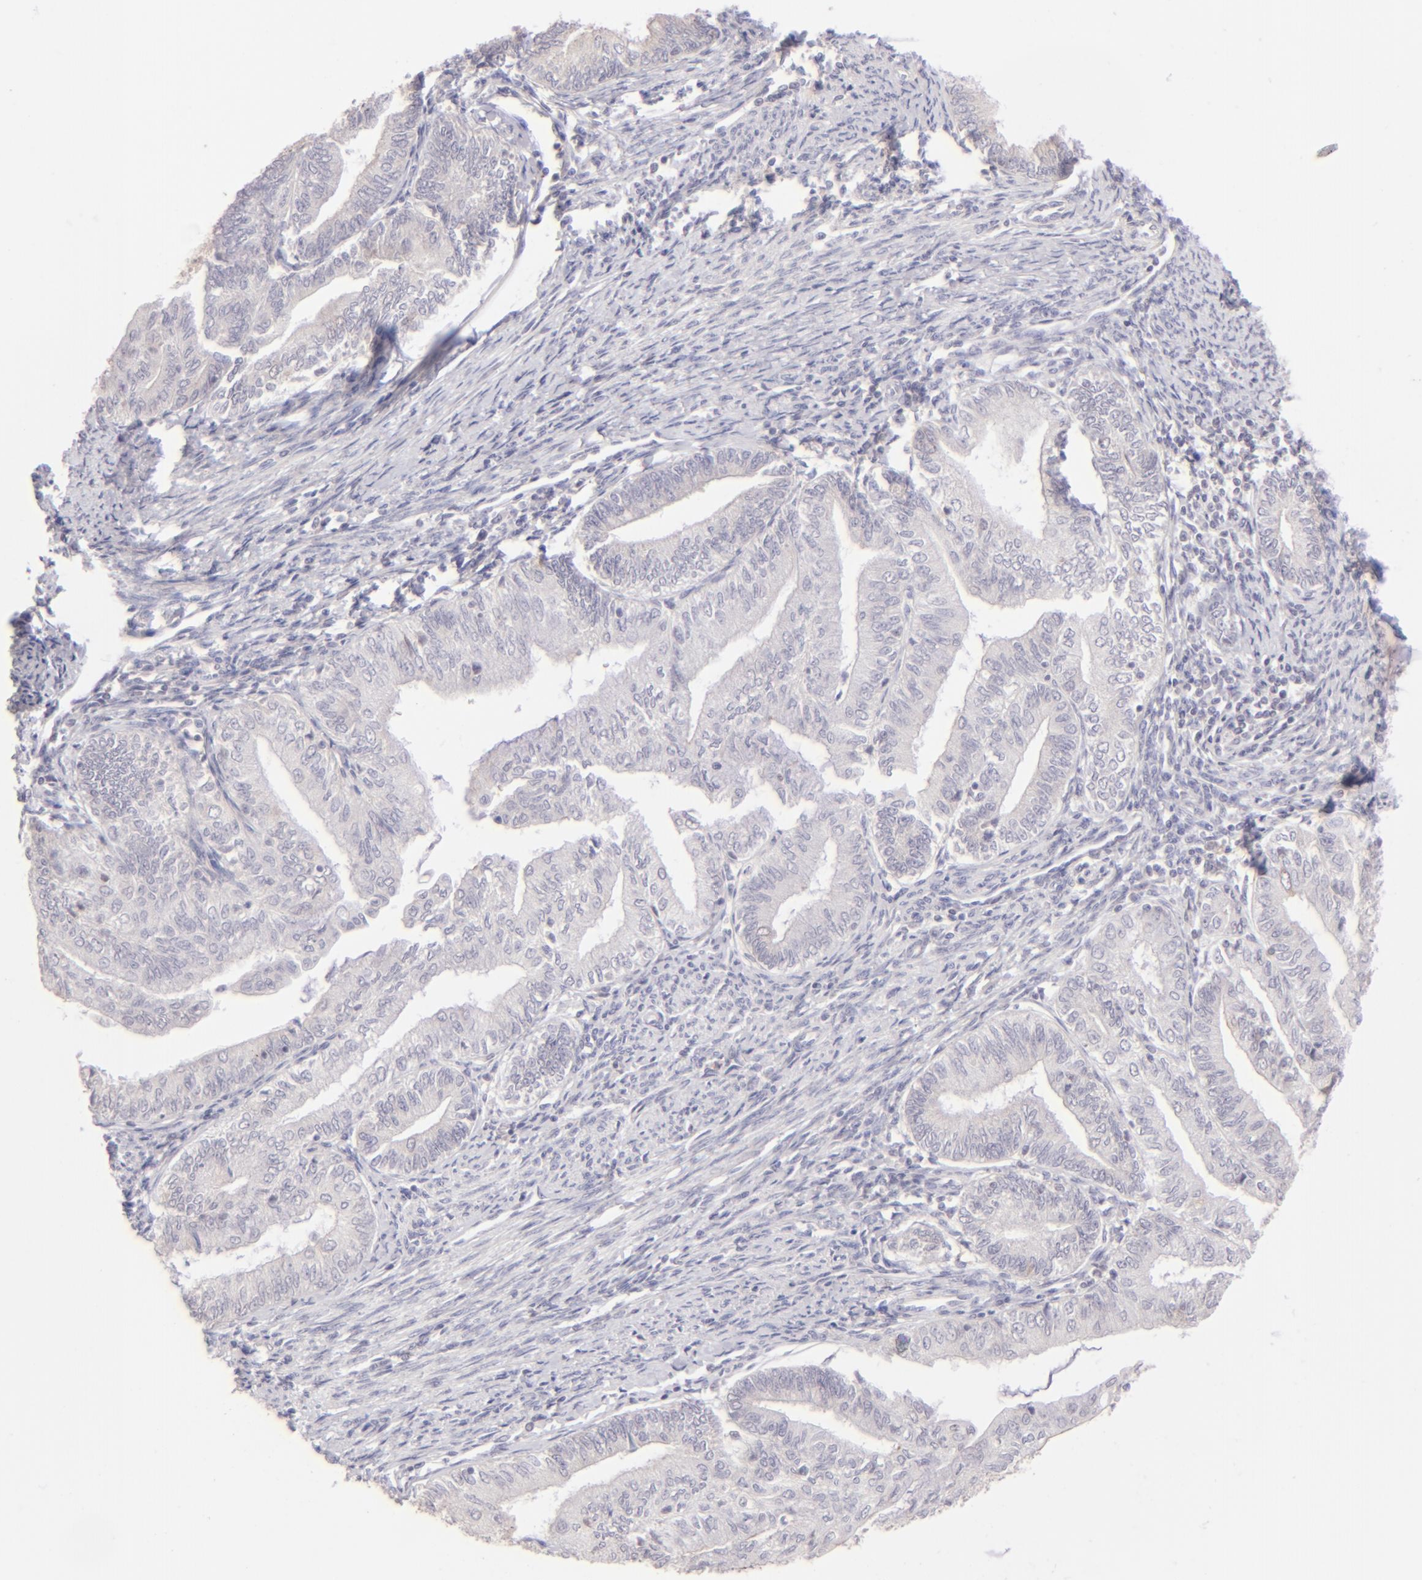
{"staining": {"intensity": "negative", "quantity": "none", "location": "none"}, "tissue": "endometrial cancer", "cell_type": "Tumor cells", "image_type": "cancer", "snomed": [{"axis": "morphology", "description": "Adenocarcinoma, NOS"}, {"axis": "topography", "description": "Endometrium"}], "caption": "Immunohistochemical staining of human endometrial cancer displays no significant positivity in tumor cells.", "gene": "MAGEA1", "patient": {"sex": "female", "age": 66}}